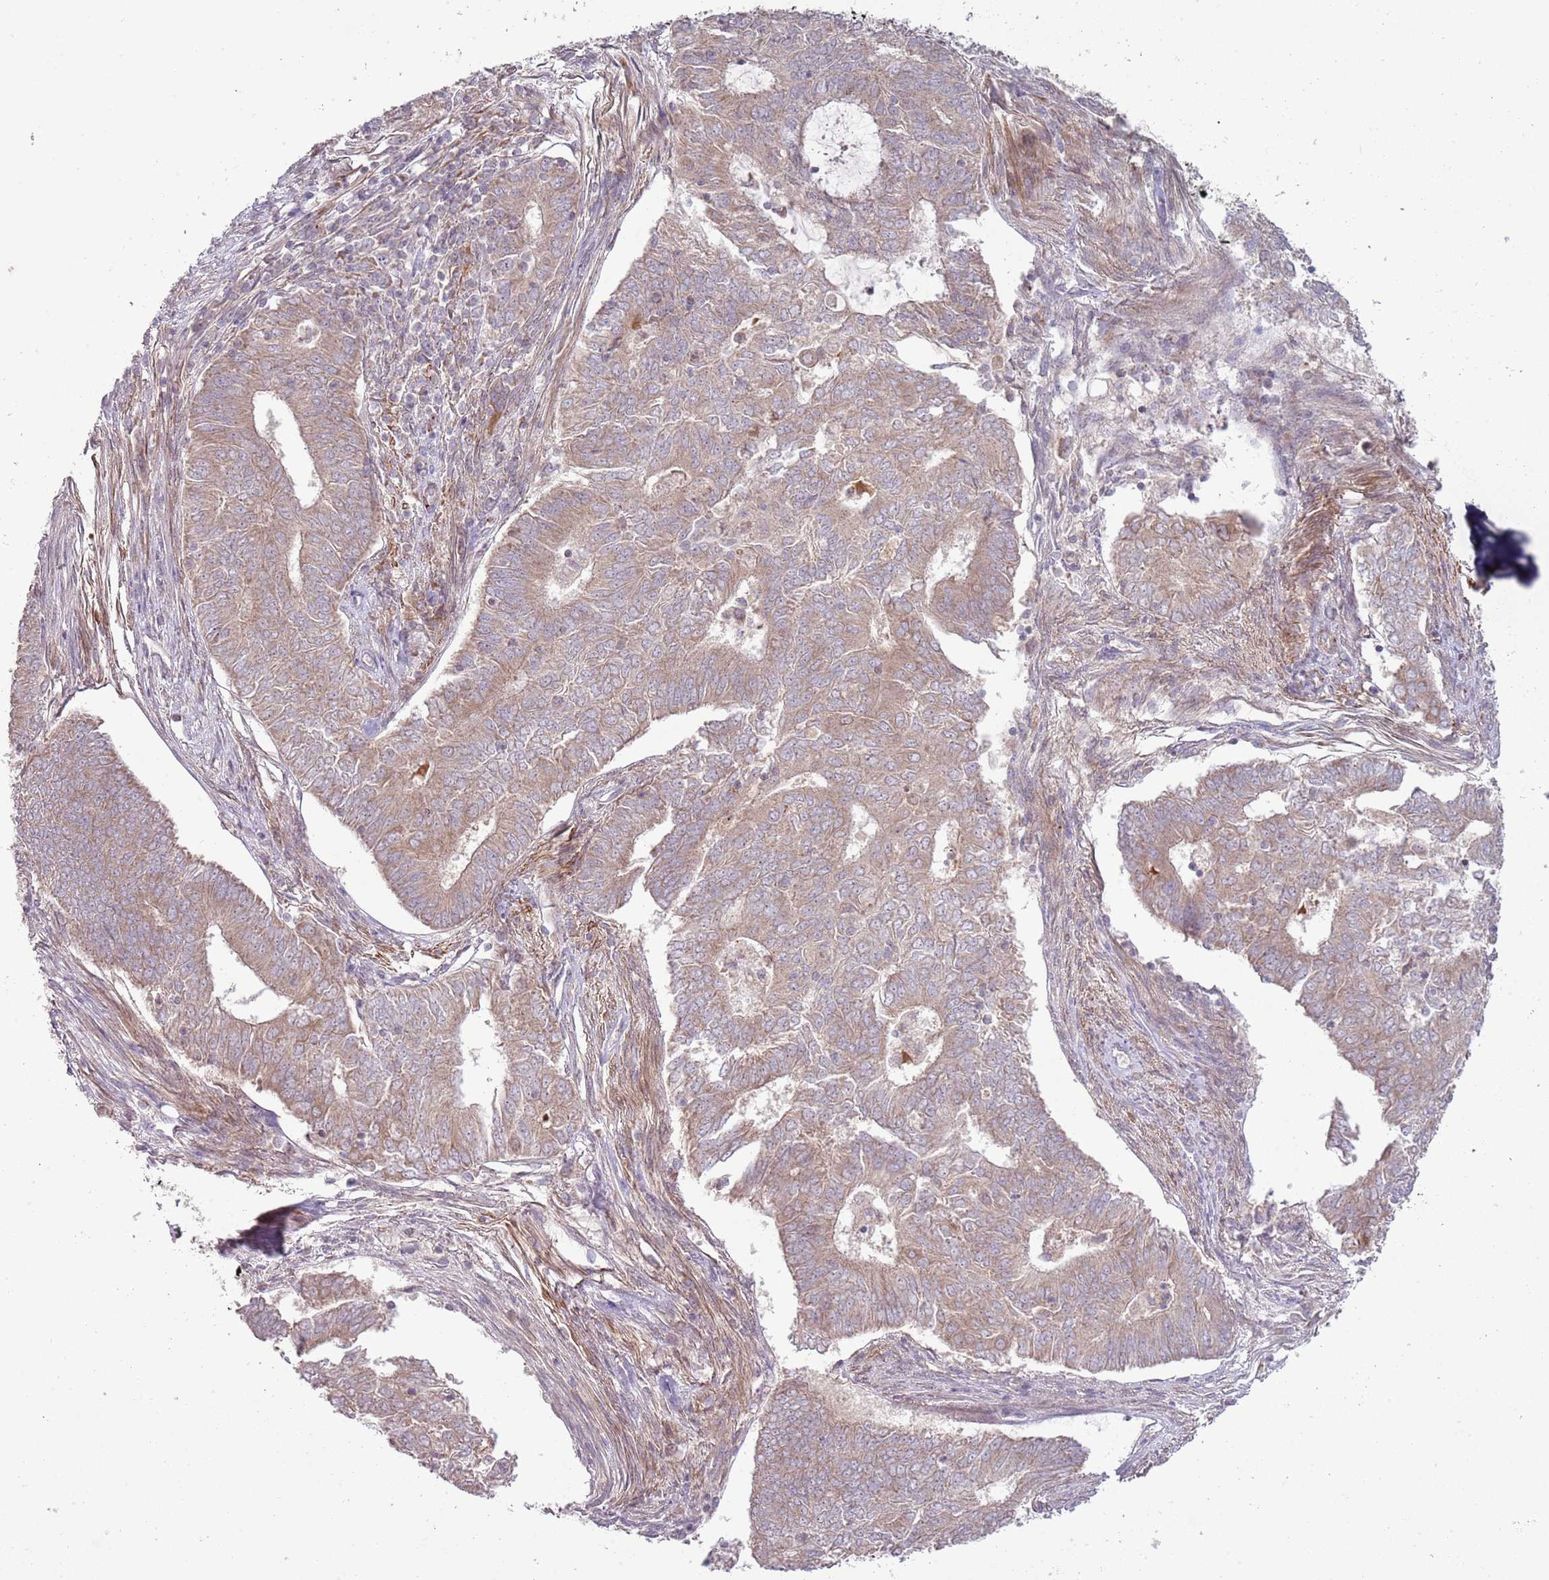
{"staining": {"intensity": "moderate", "quantity": ">75%", "location": "cytoplasmic/membranous"}, "tissue": "endometrial cancer", "cell_type": "Tumor cells", "image_type": "cancer", "snomed": [{"axis": "morphology", "description": "Adenocarcinoma, NOS"}, {"axis": "topography", "description": "Endometrium"}], "caption": "Protein analysis of endometrial cancer tissue reveals moderate cytoplasmic/membranous staining in approximately >75% of tumor cells. The staining was performed using DAB (3,3'-diaminobenzidine) to visualize the protein expression in brown, while the nuclei were stained in blue with hematoxylin (Magnification: 20x).", "gene": "DTD2", "patient": {"sex": "female", "age": 62}}